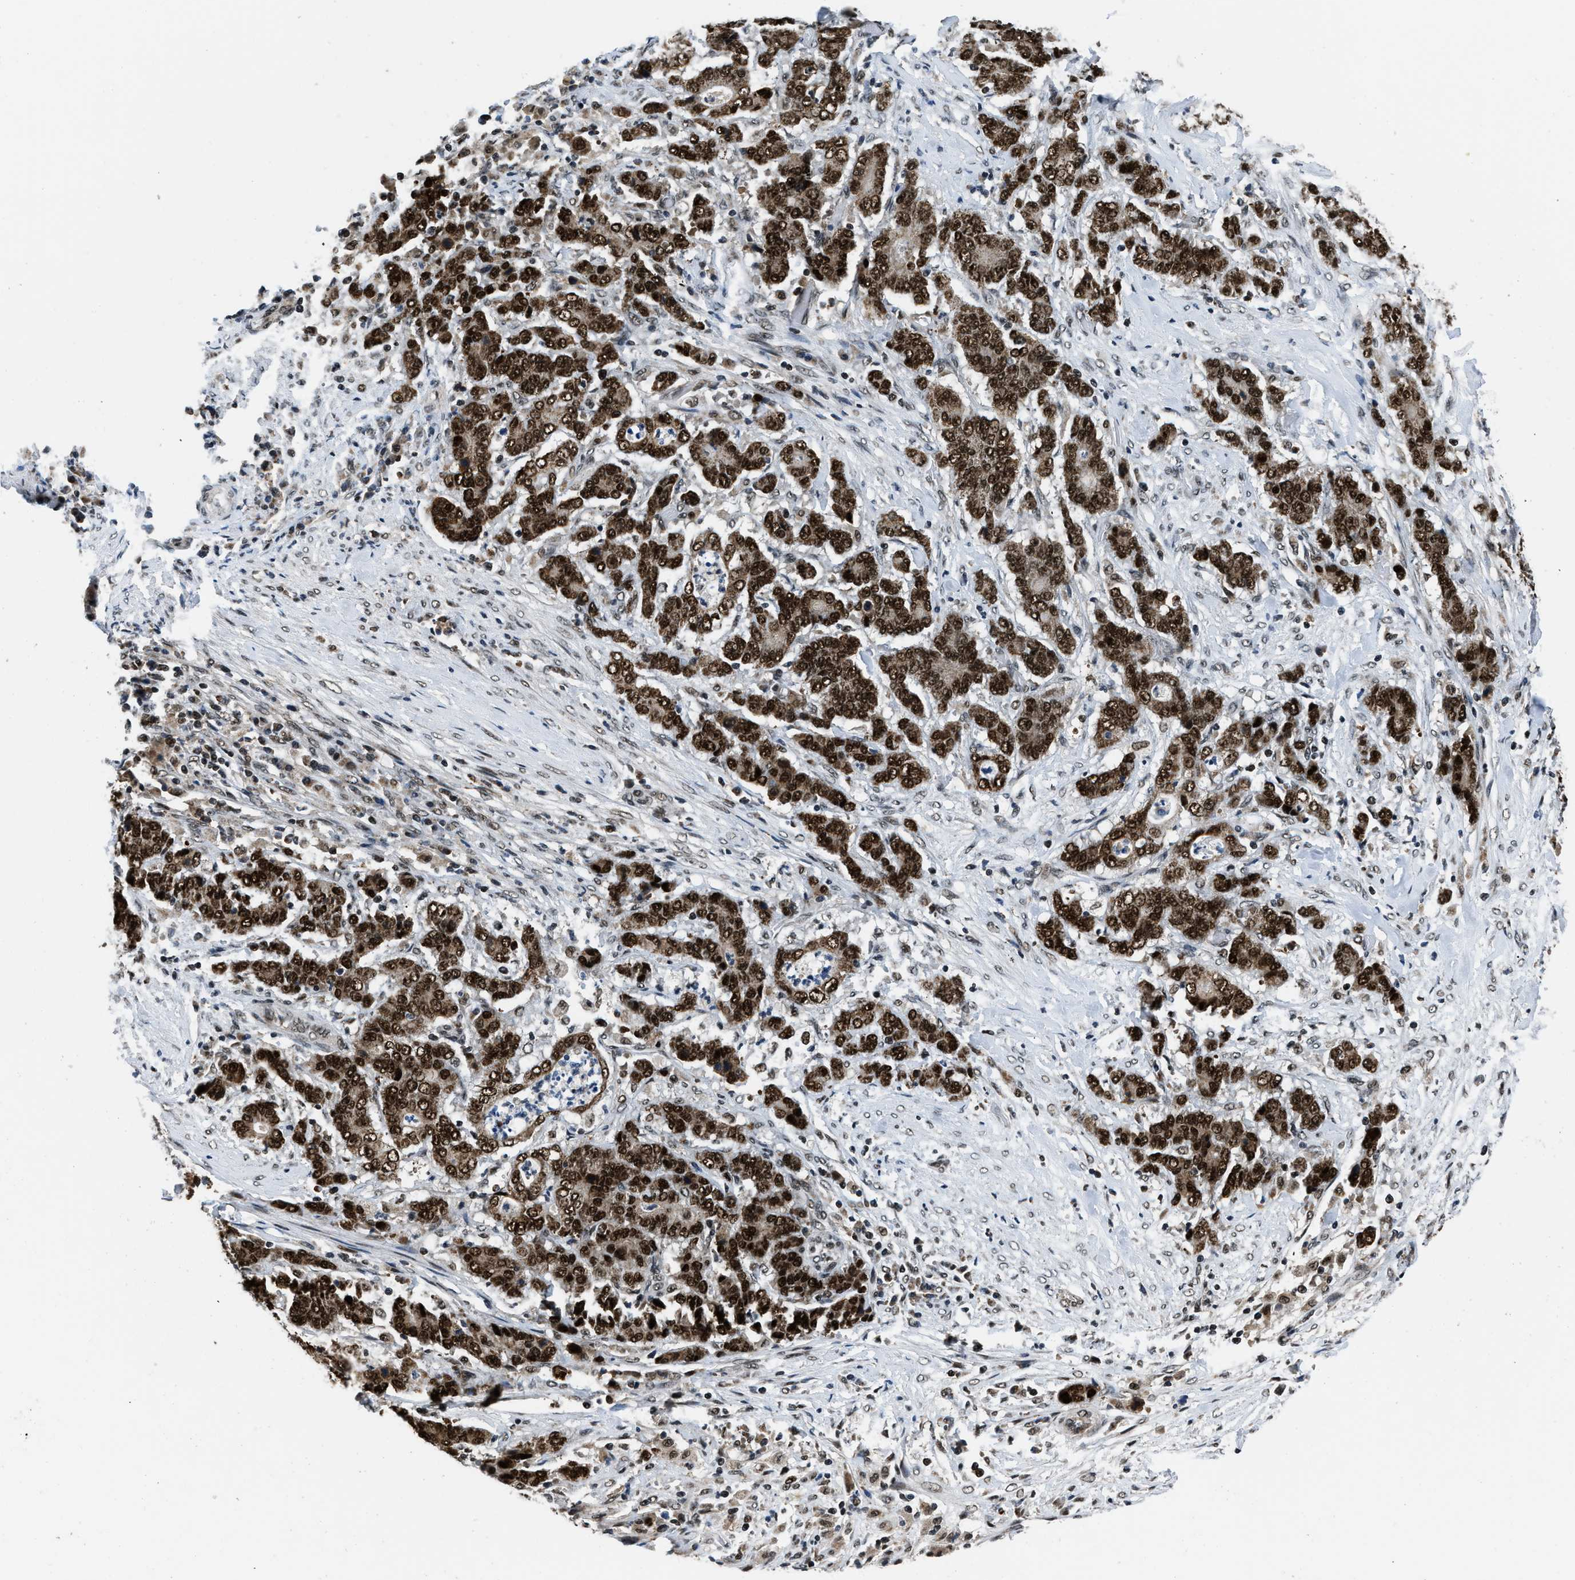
{"staining": {"intensity": "strong", "quantity": ">75%", "location": "nuclear"}, "tissue": "stomach cancer", "cell_type": "Tumor cells", "image_type": "cancer", "snomed": [{"axis": "morphology", "description": "Adenocarcinoma, NOS"}, {"axis": "topography", "description": "Stomach"}], "caption": "Immunohistochemistry histopathology image of adenocarcinoma (stomach) stained for a protein (brown), which reveals high levels of strong nuclear positivity in approximately >75% of tumor cells.", "gene": "KDM3B", "patient": {"sex": "female", "age": 73}}